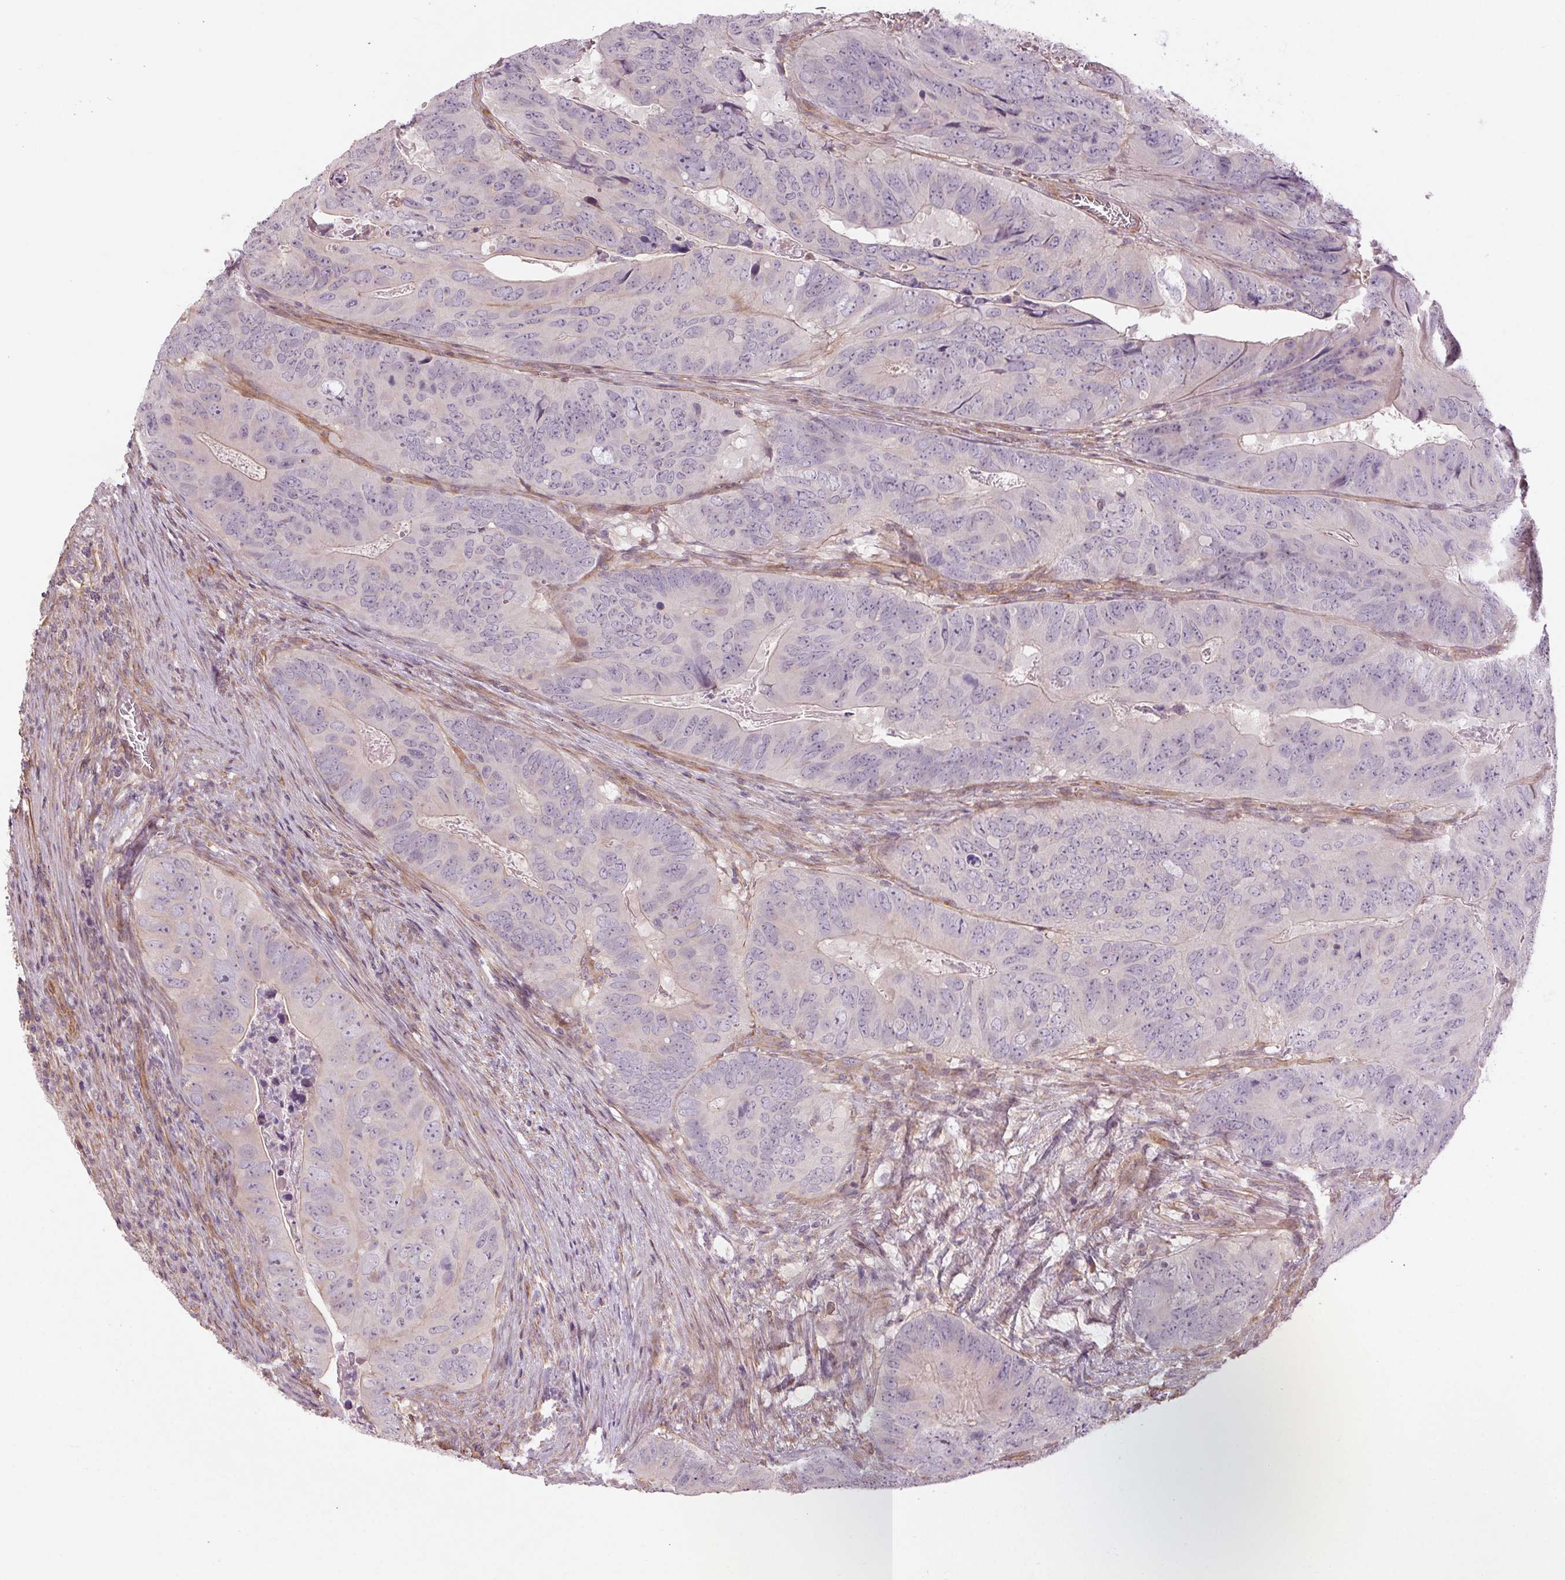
{"staining": {"intensity": "negative", "quantity": "none", "location": "none"}, "tissue": "colorectal cancer", "cell_type": "Tumor cells", "image_type": "cancer", "snomed": [{"axis": "morphology", "description": "Adenocarcinoma, NOS"}, {"axis": "topography", "description": "Colon"}], "caption": "Photomicrograph shows no protein expression in tumor cells of colorectal cancer tissue.", "gene": "CCSER1", "patient": {"sex": "male", "age": 79}}